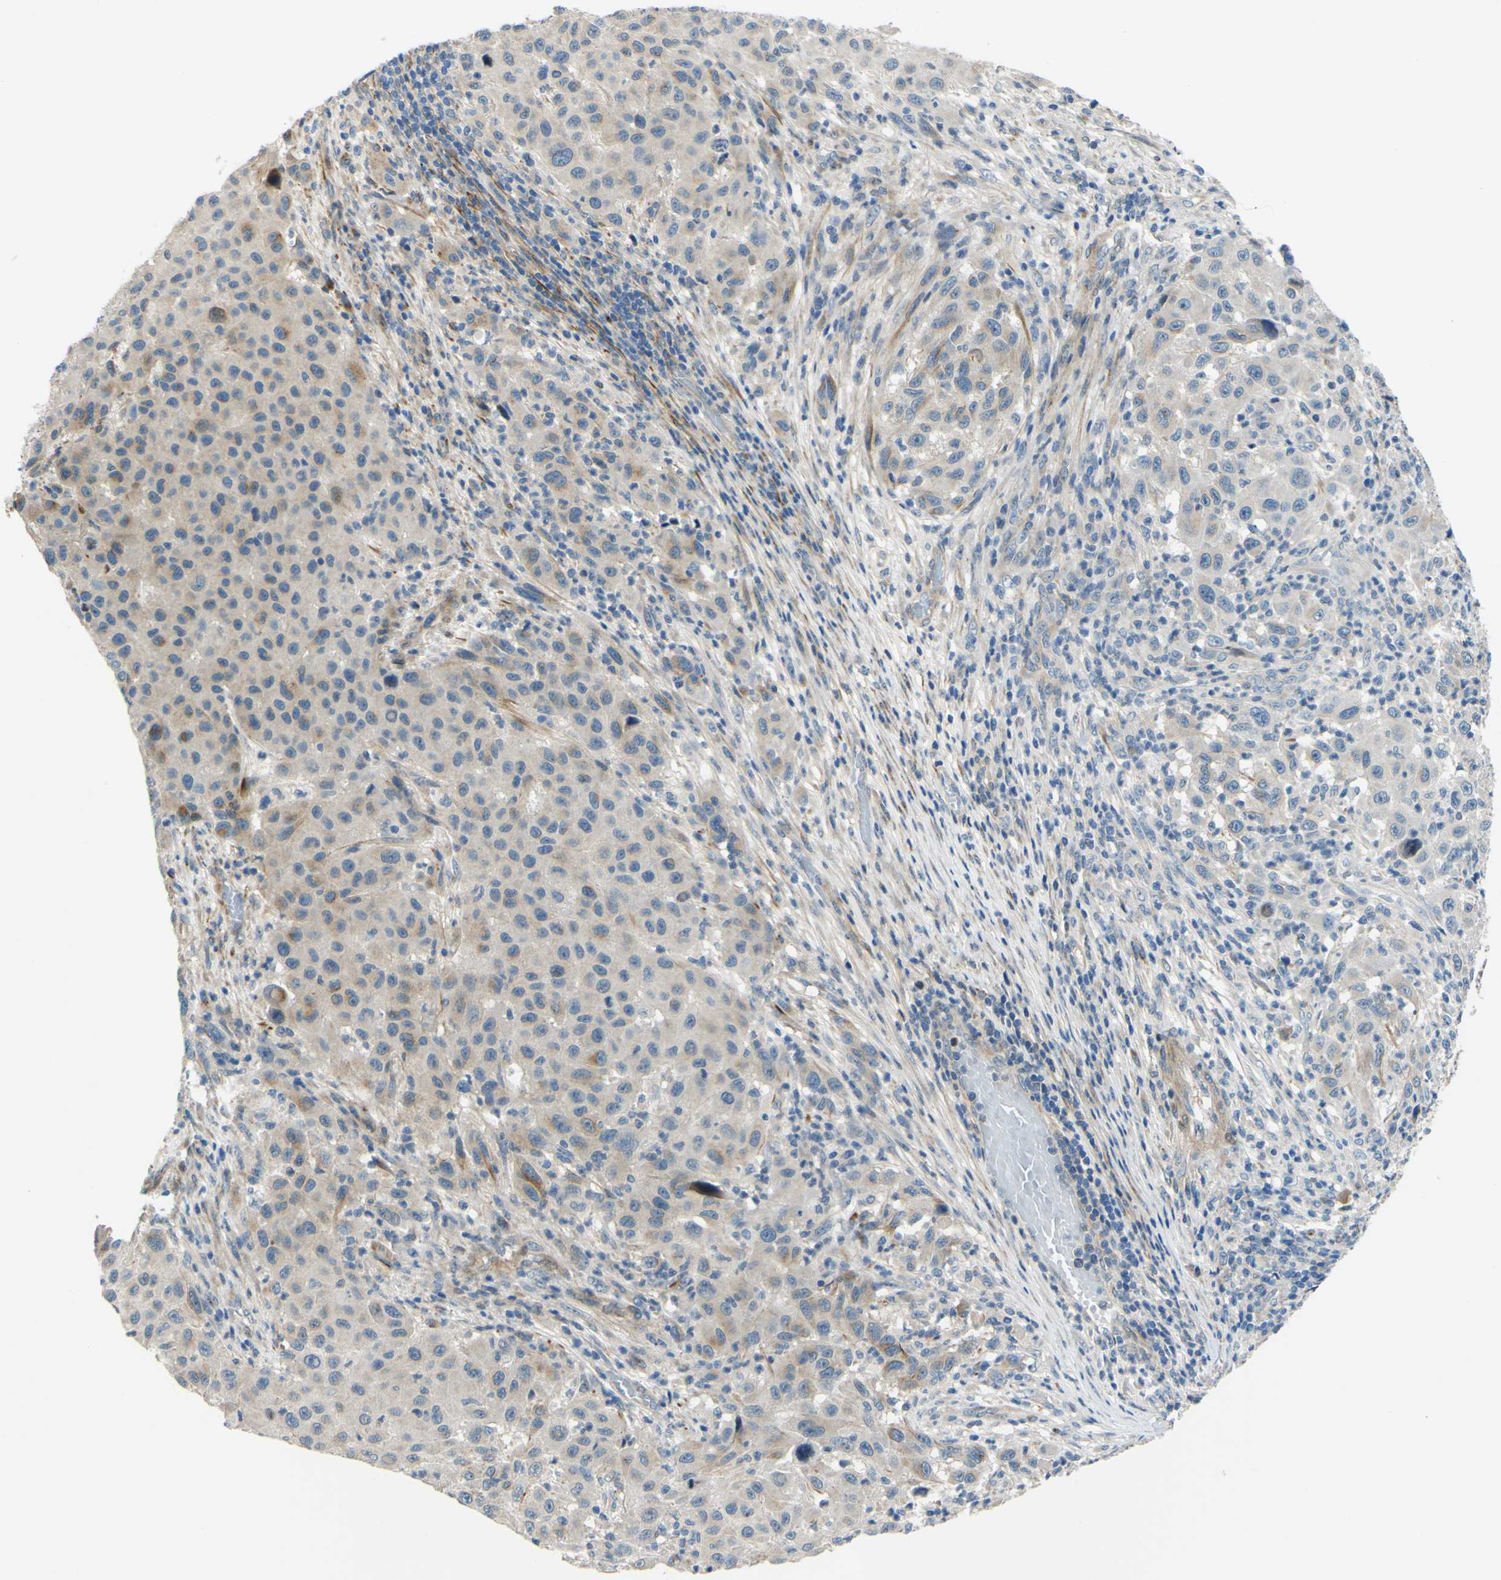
{"staining": {"intensity": "weak", "quantity": "25%-75%", "location": "cytoplasmic/membranous"}, "tissue": "melanoma", "cell_type": "Tumor cells", "image_type": "cancer", "snomed": [{"axis": "morphology", "description": "Malignant melanoma, Metastatic site"}, {"axis": "topography", "description": "Lymph node"}], "caption": "Tumor cells reveal low levels of weak cytoplasmic/membranous positivity in about 25%-75% of cells in malignant melanoma (metastatic site).", "gene": "ARHGAP1", "patient": {"sex": "male", "age": 61}}